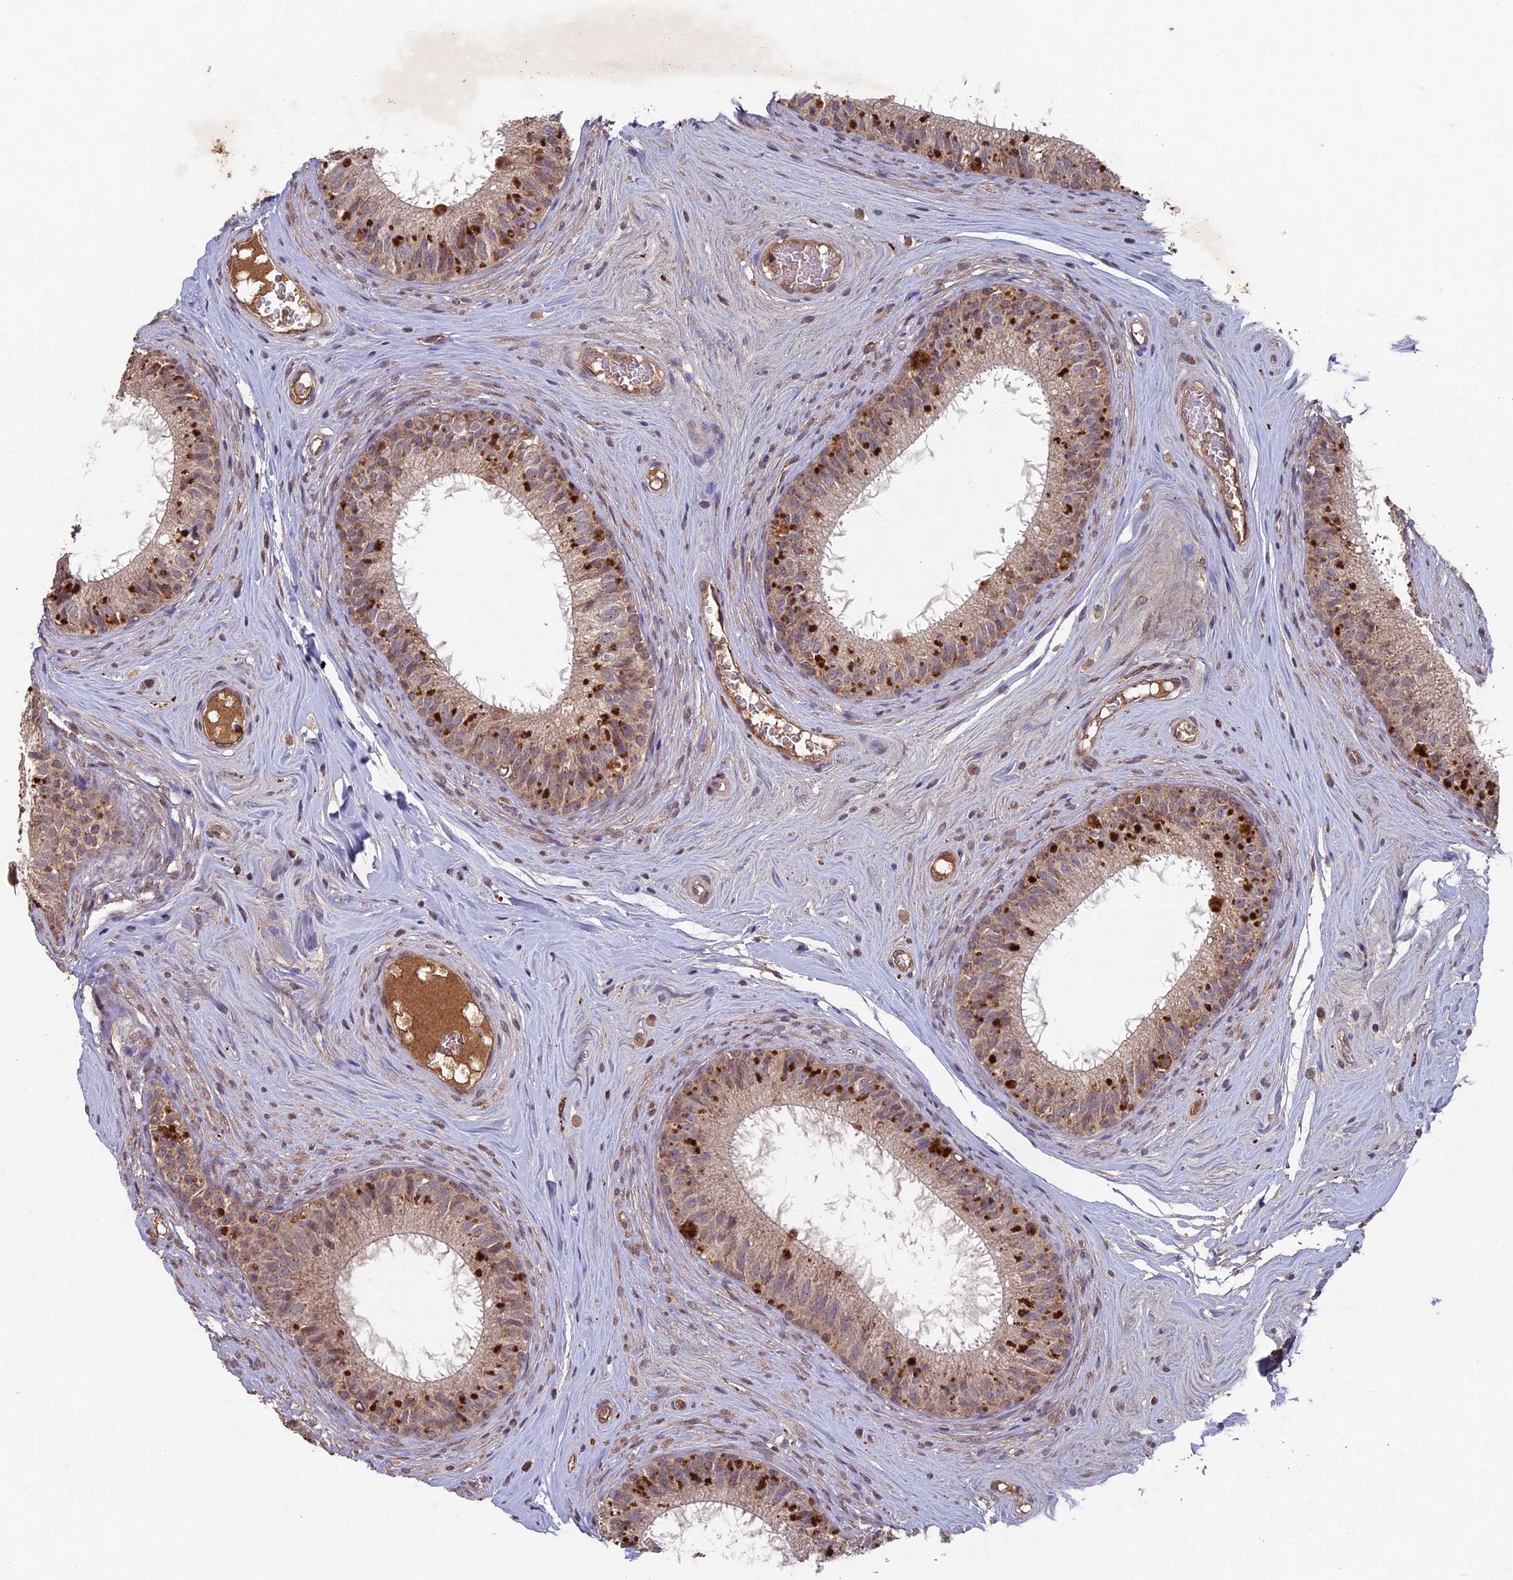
{"staining": {"intensity": "moderate", "quantity": "25%-75%", "location": "cytoplasmic/membranous"}, "tissue": "epididymis", "cell_type": "Glandular cells", "image_type": "normal", "snomed": [{"axis": "morphology", "description": "Normal tissue, NOS"}, {"axis": "topography", "description": "Epididymis"}], "caption": "Epididymis stained with a brown dye demonstrates moderate cytoplasmic/membranous positive staining in about 25%-75% of glandular cells.", "gene": "RCCD1", "patient": {"sex": "male", "age": 33}}